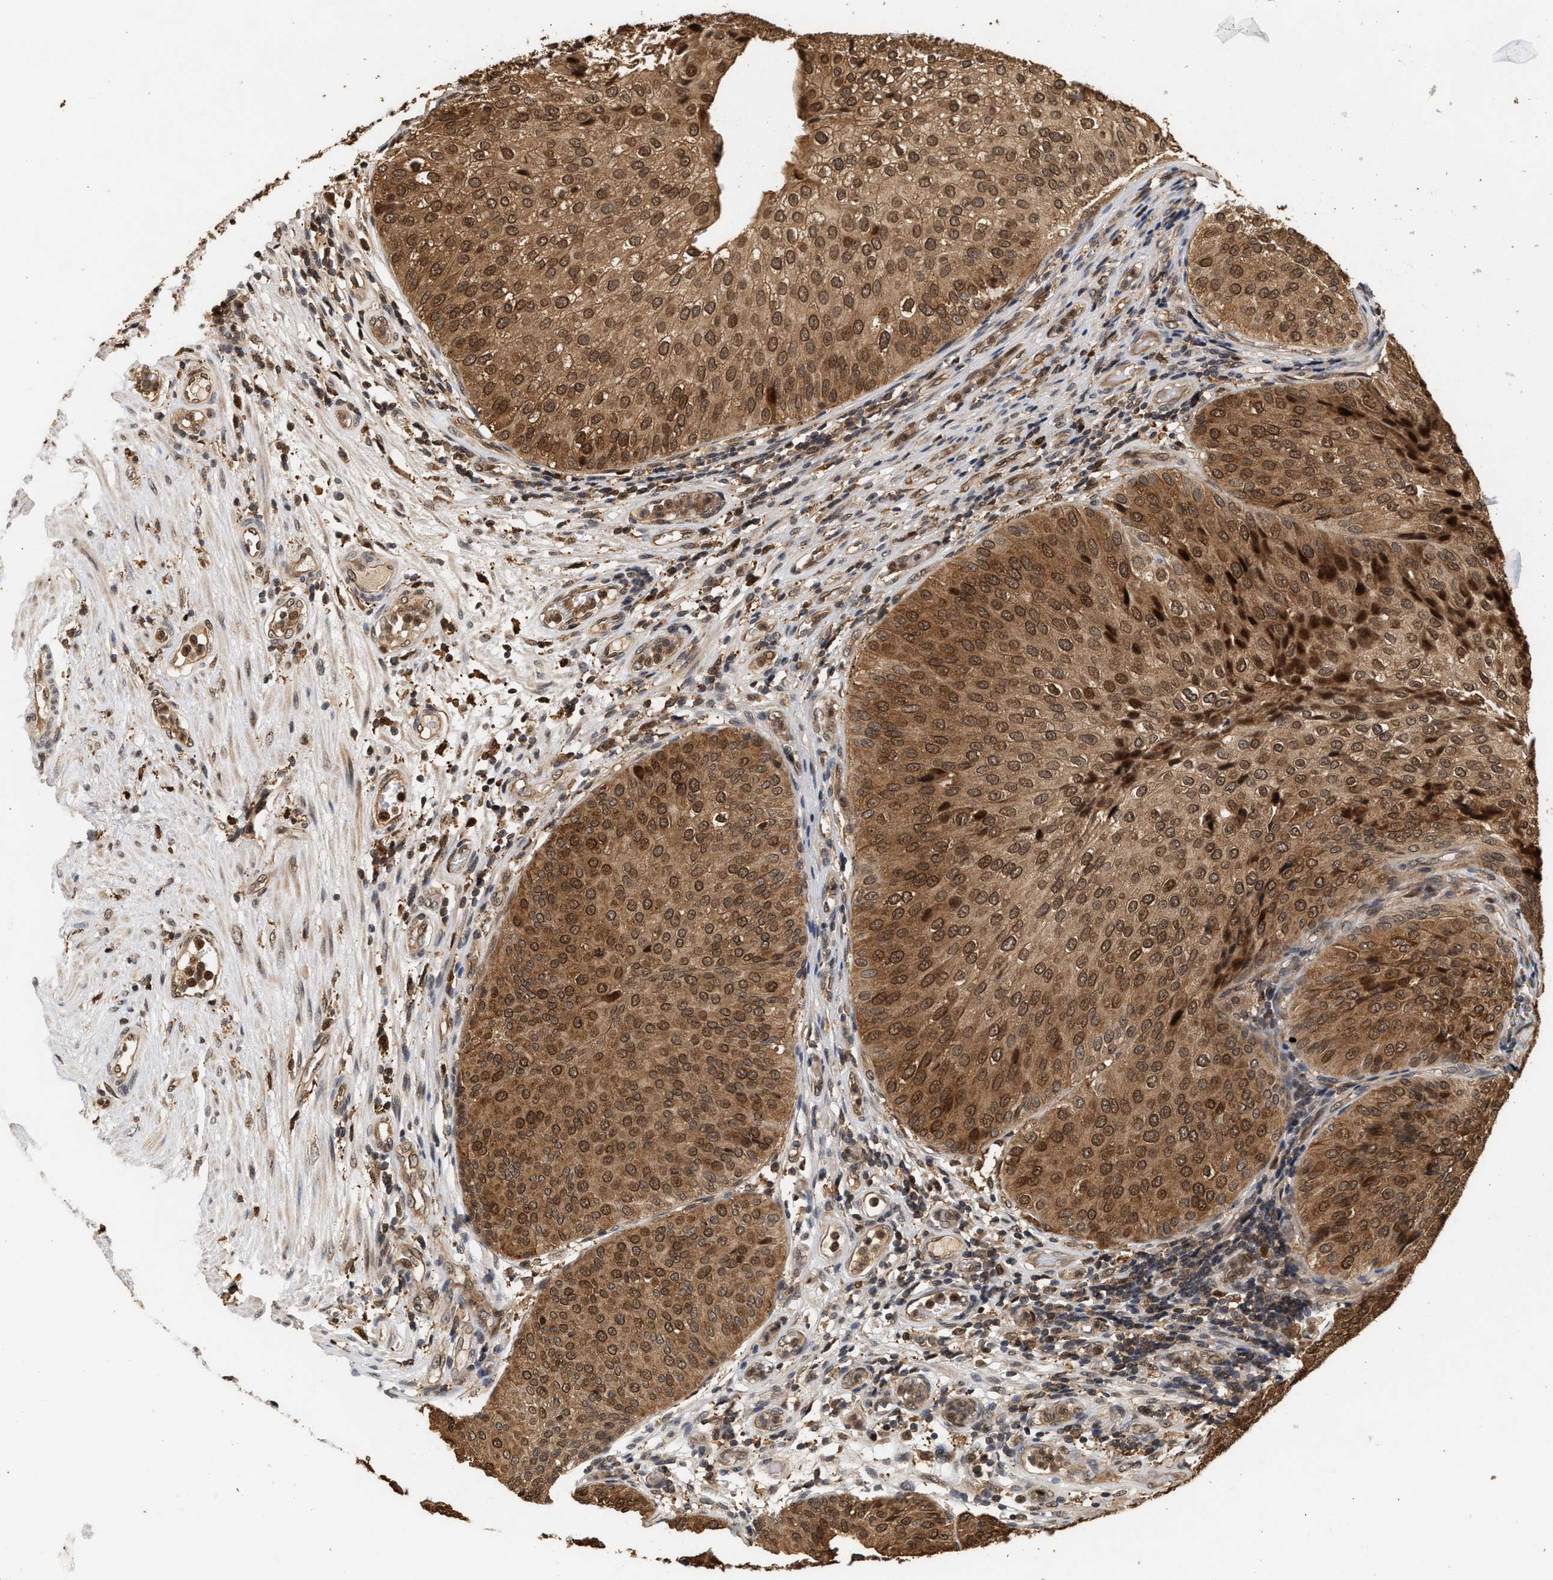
{"staining": {"intensity": "moderate", "quantity": ">75%", "location": "cytoplasmic/membranous,nuclear"}, "tissue": "urothelial cancer", "cell_type": "Tumor cells", "image_type": "cancer", "snomed": [{"axis": "morphology", "description": "Urothelial carcinoma, Low grade"}, {"axis": "topography", "description": "Urinary bladder"}], "caption": "Immunohistochemistry (DAB) staining of human urothelial cancer exhibits moderate cytoplasmic/membranous and nuclear protein positivity in approximately >75% of tumor cells.", "gene": "ABHD5", "patient": {"sex": "male", "age": 67}}